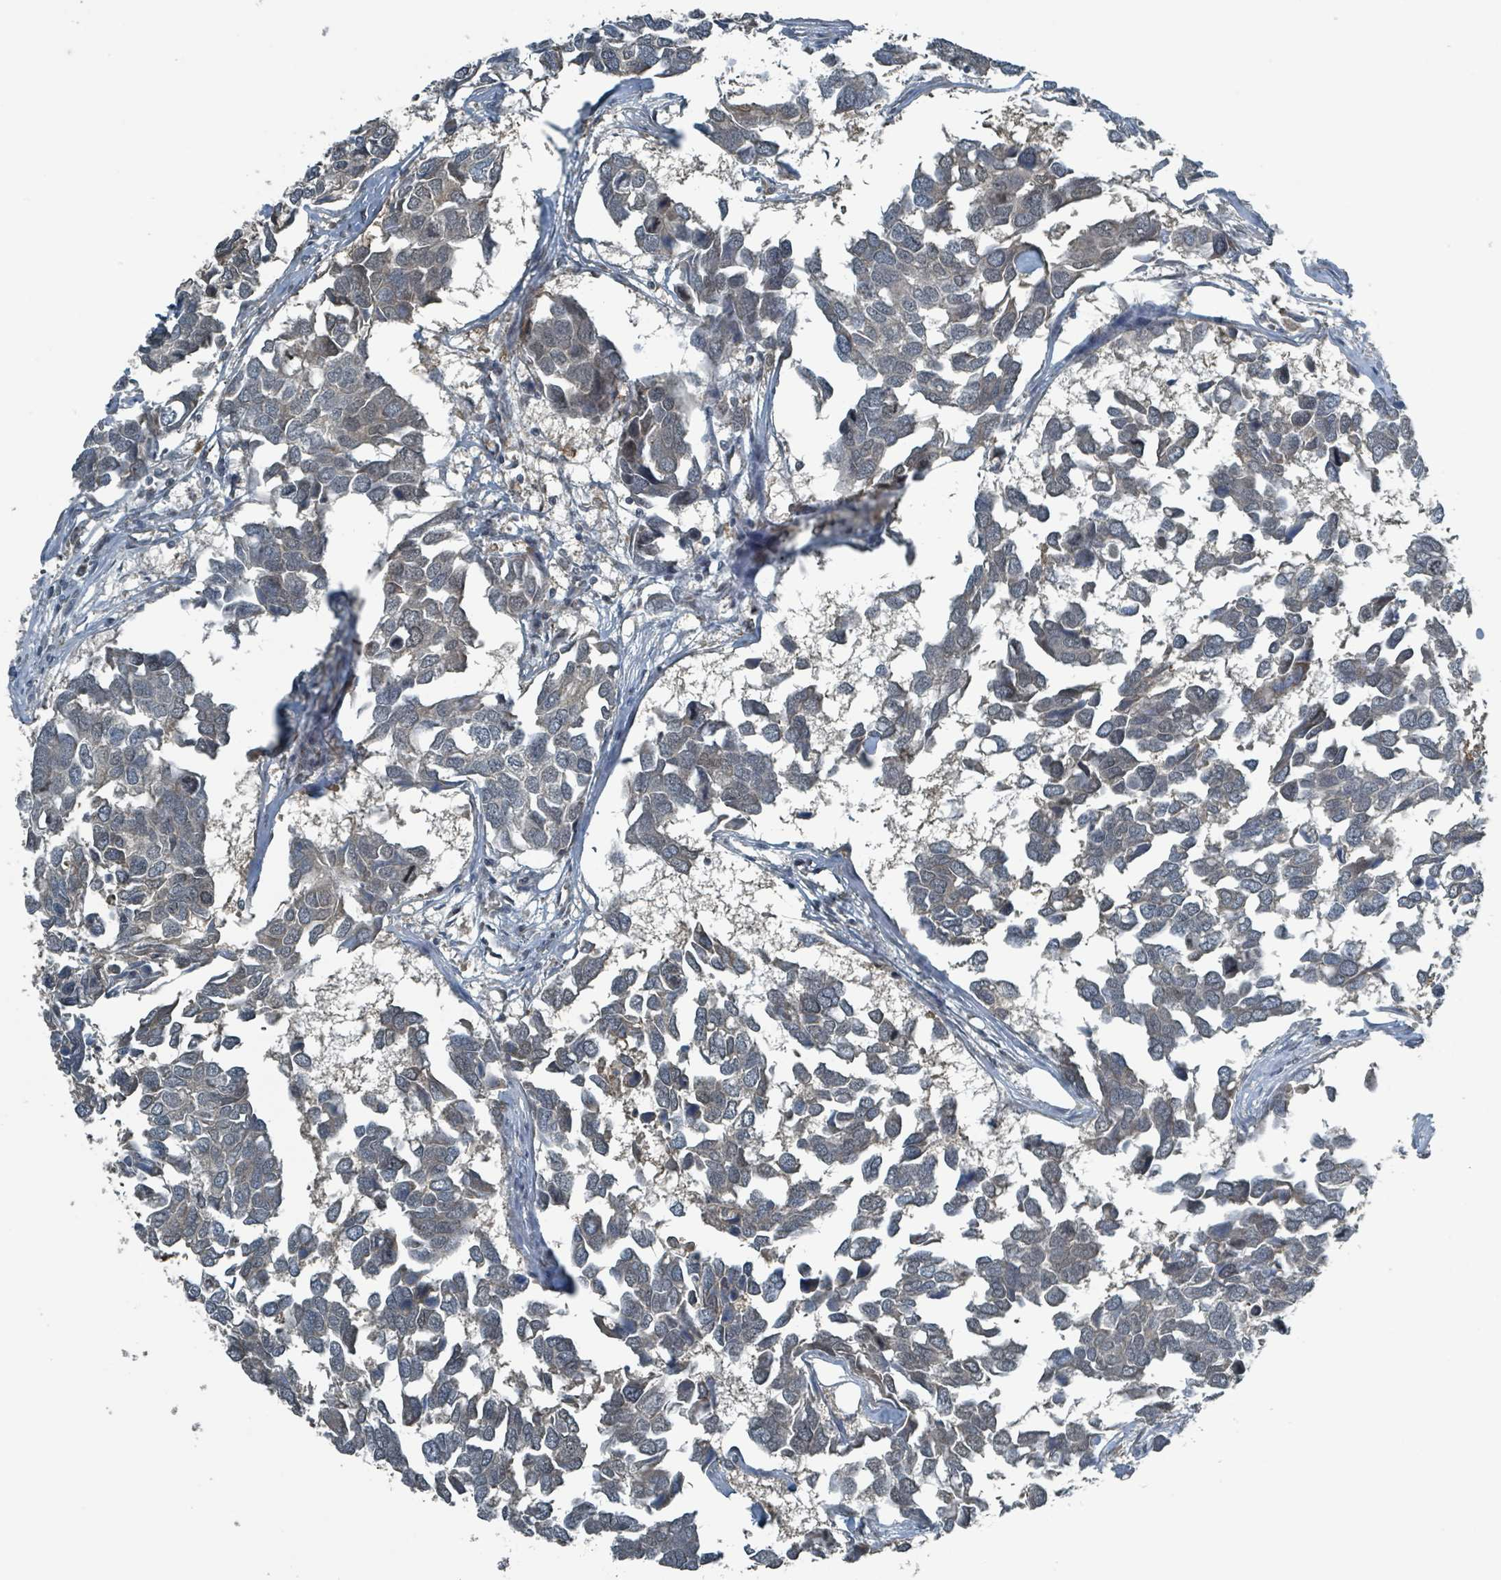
{"staining": {"intensity": "negative", "quantity": "none", "location": "none"}, "tissue": "breast cancer", "cell_type": "Tumor cells", "image_type": "cancer", "snomed": [{"axis": "morphology", "description": "Duct carcinoma"}, {"axis": "topography", "description": "Breast"}], "caption": "Tumor cells are negative for protein expression in human breast infiltrating ductal carcinoma.", "gene": "PHIP", "patient": {"sex": "female", "age": 83}}